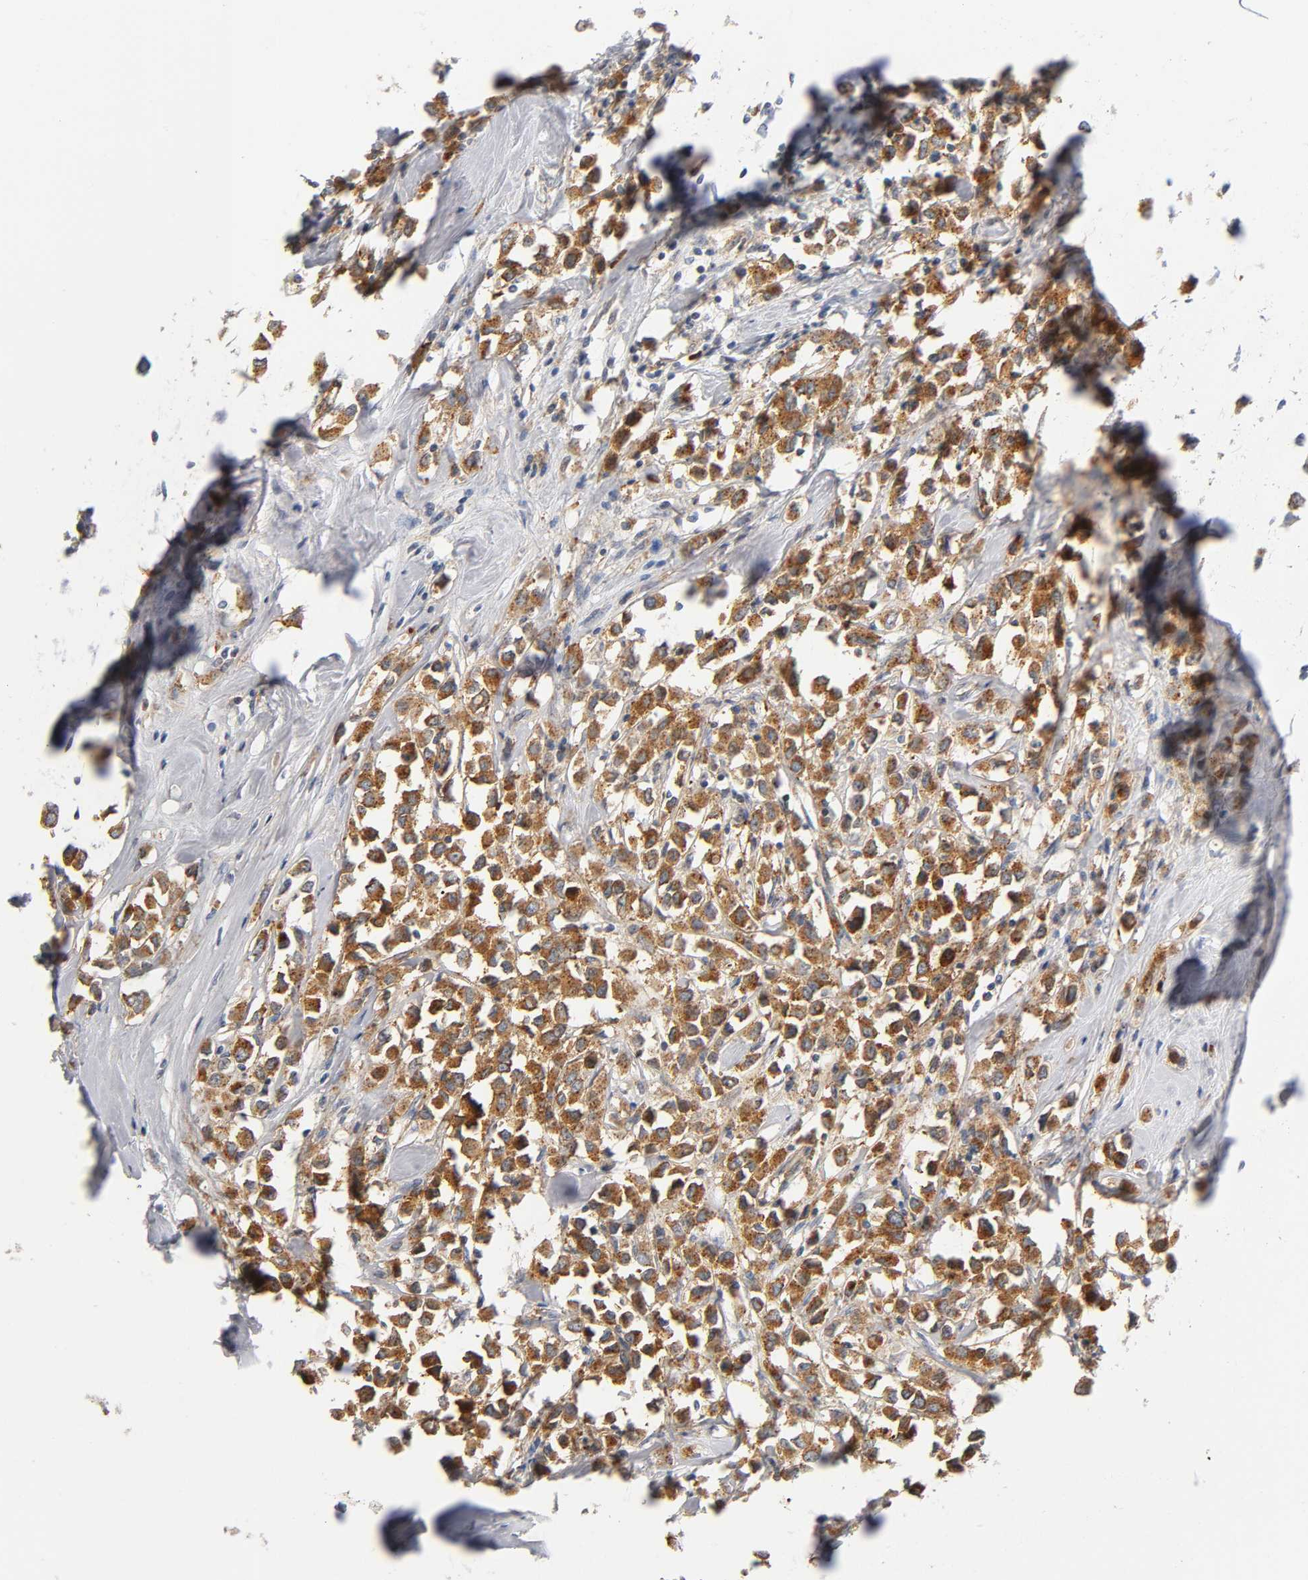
{"staining": {"intensity": "moderate", "quantity": ">75%", "location": "cytoplasmic/membranous"}, "tissue": "breast cancer", "cell_type": "Tumor cells", "image_type": "cancer", "snomed": [{"axis": "morphology", "description": "Duct carcinoma"}, {"axis": "topography", "description": "Breast"}], "caption": "Tumor cells reveal medium levels of moderate cytoplasmic/membranous staining in about >75% of cells in human breast cancer. (DAB (3,3'-diaminobenzidine) IHC with brightfield microscopy, high magnification).", "gene": "CD2AP", "patient": {"sex": "female", "age": 61}}